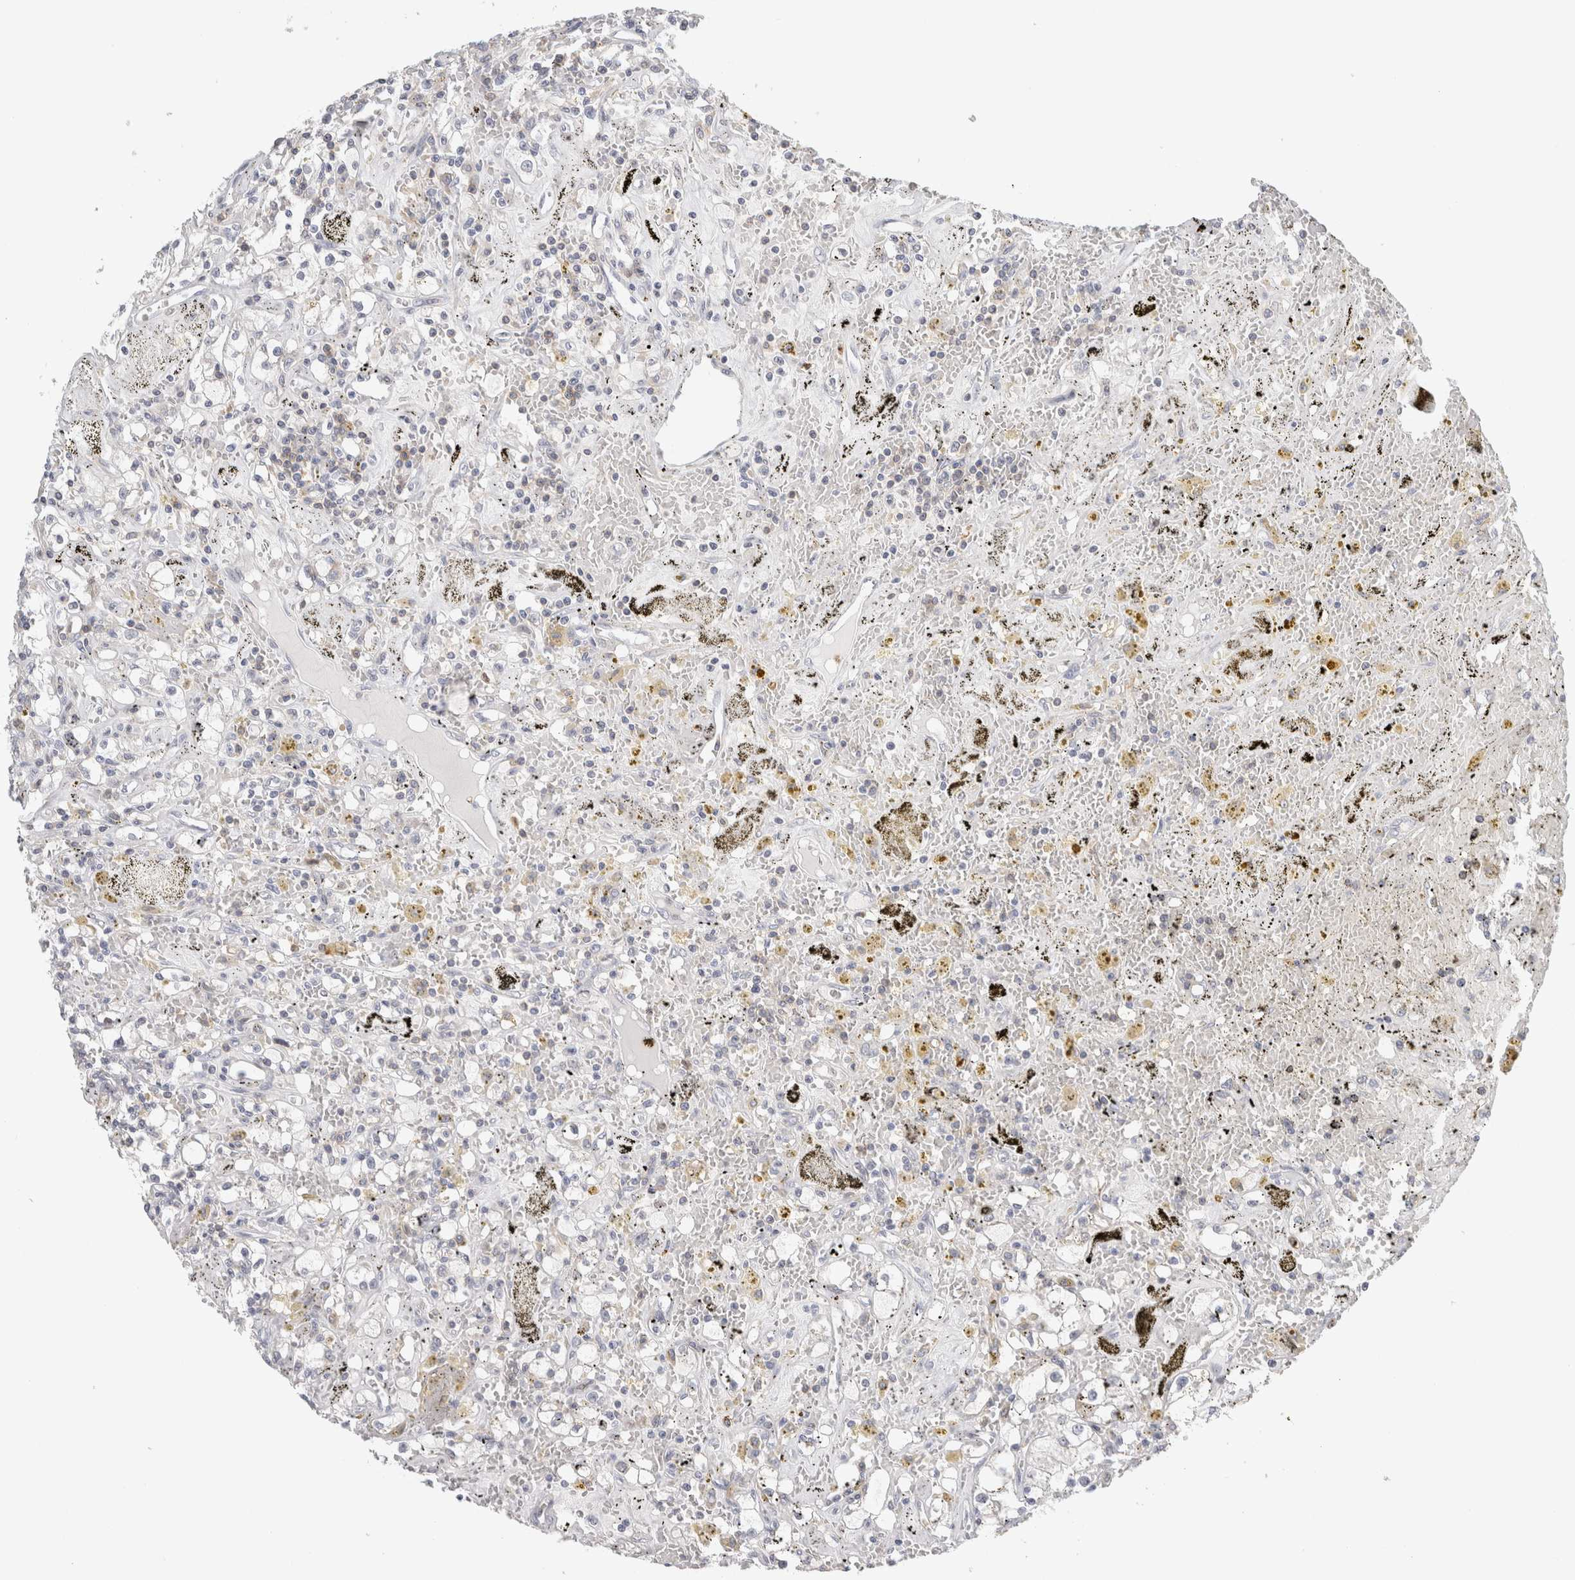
{"staining": {"intensity": "negative", "quantity": "none", "location": "none"}, "tissue": "renal cancer", "cell_type": "Tumor cells", "image_type": "cancer", "snomed": [{"axis": "morphology", "description": "Adenocarcinoma, NOS"}, {"axis": "topography", "description": "Kidney"}], "caption": "IHC micrograph of neoplastic tissue: adenocarcinoma (renal) stained with DAB (3,3'-diaminobenzidine) exhibits no significant protein expression in tumor cells.", "gene": "P2RY2", "patient": {"sex": "male", "age": 56}}